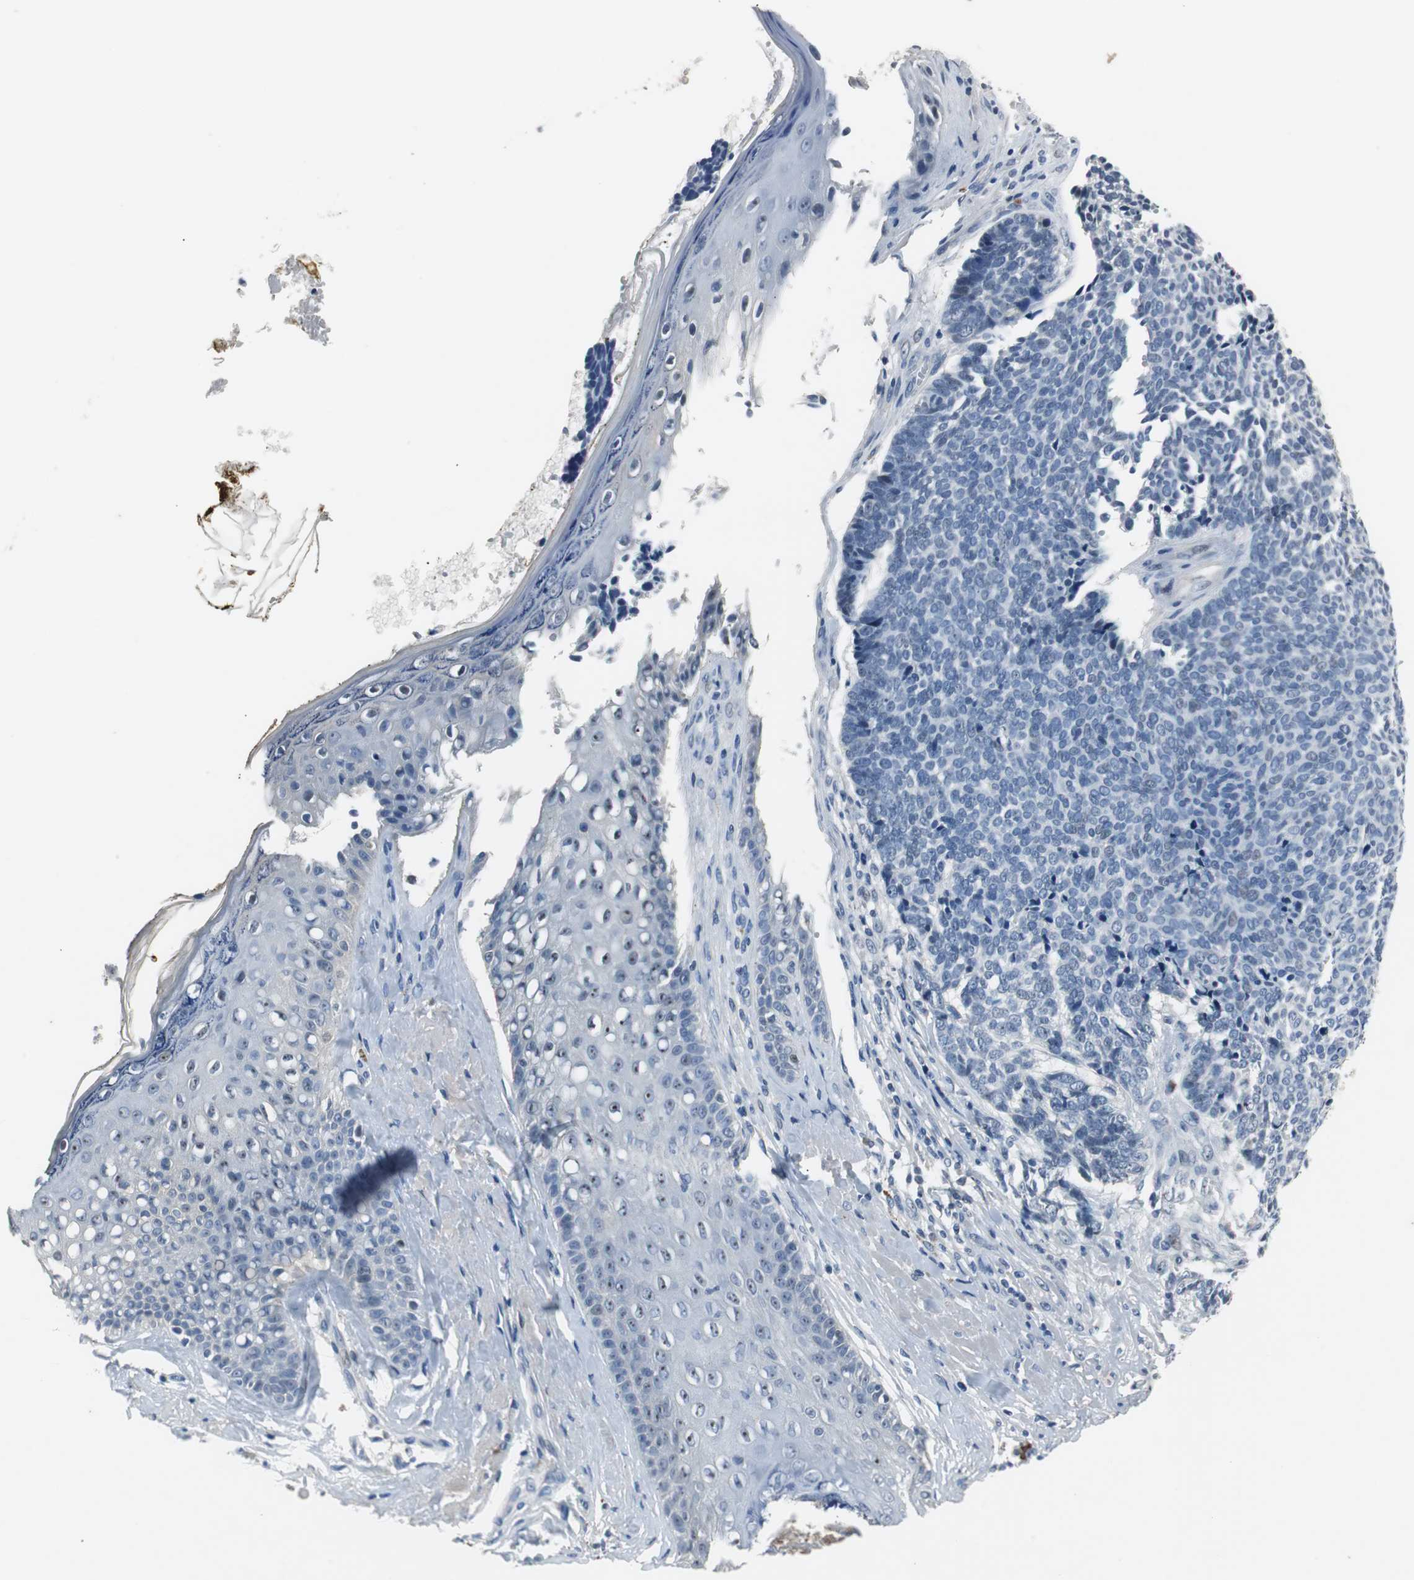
{"staining": {"intensity": "negative", "quantity": "none", "location": "none"}, "tissue": "skin cancer", "cell_type": "Tumor cells", "image_type": "cancer", "snomed": [{"axis": "morphology", "description": "Basal cell carcinoma"}, {"axis": "topography", "description": "Skin"}], "caption": "High magnification brightfield microscopy of skin basal cell carcinoma stained with DAB (brown) and counterstained with hematoxylin (blue): tumor cells show no significant positivity.", "gene": "PCYT1B", "patient": {"sex": "male", "age": 84}}